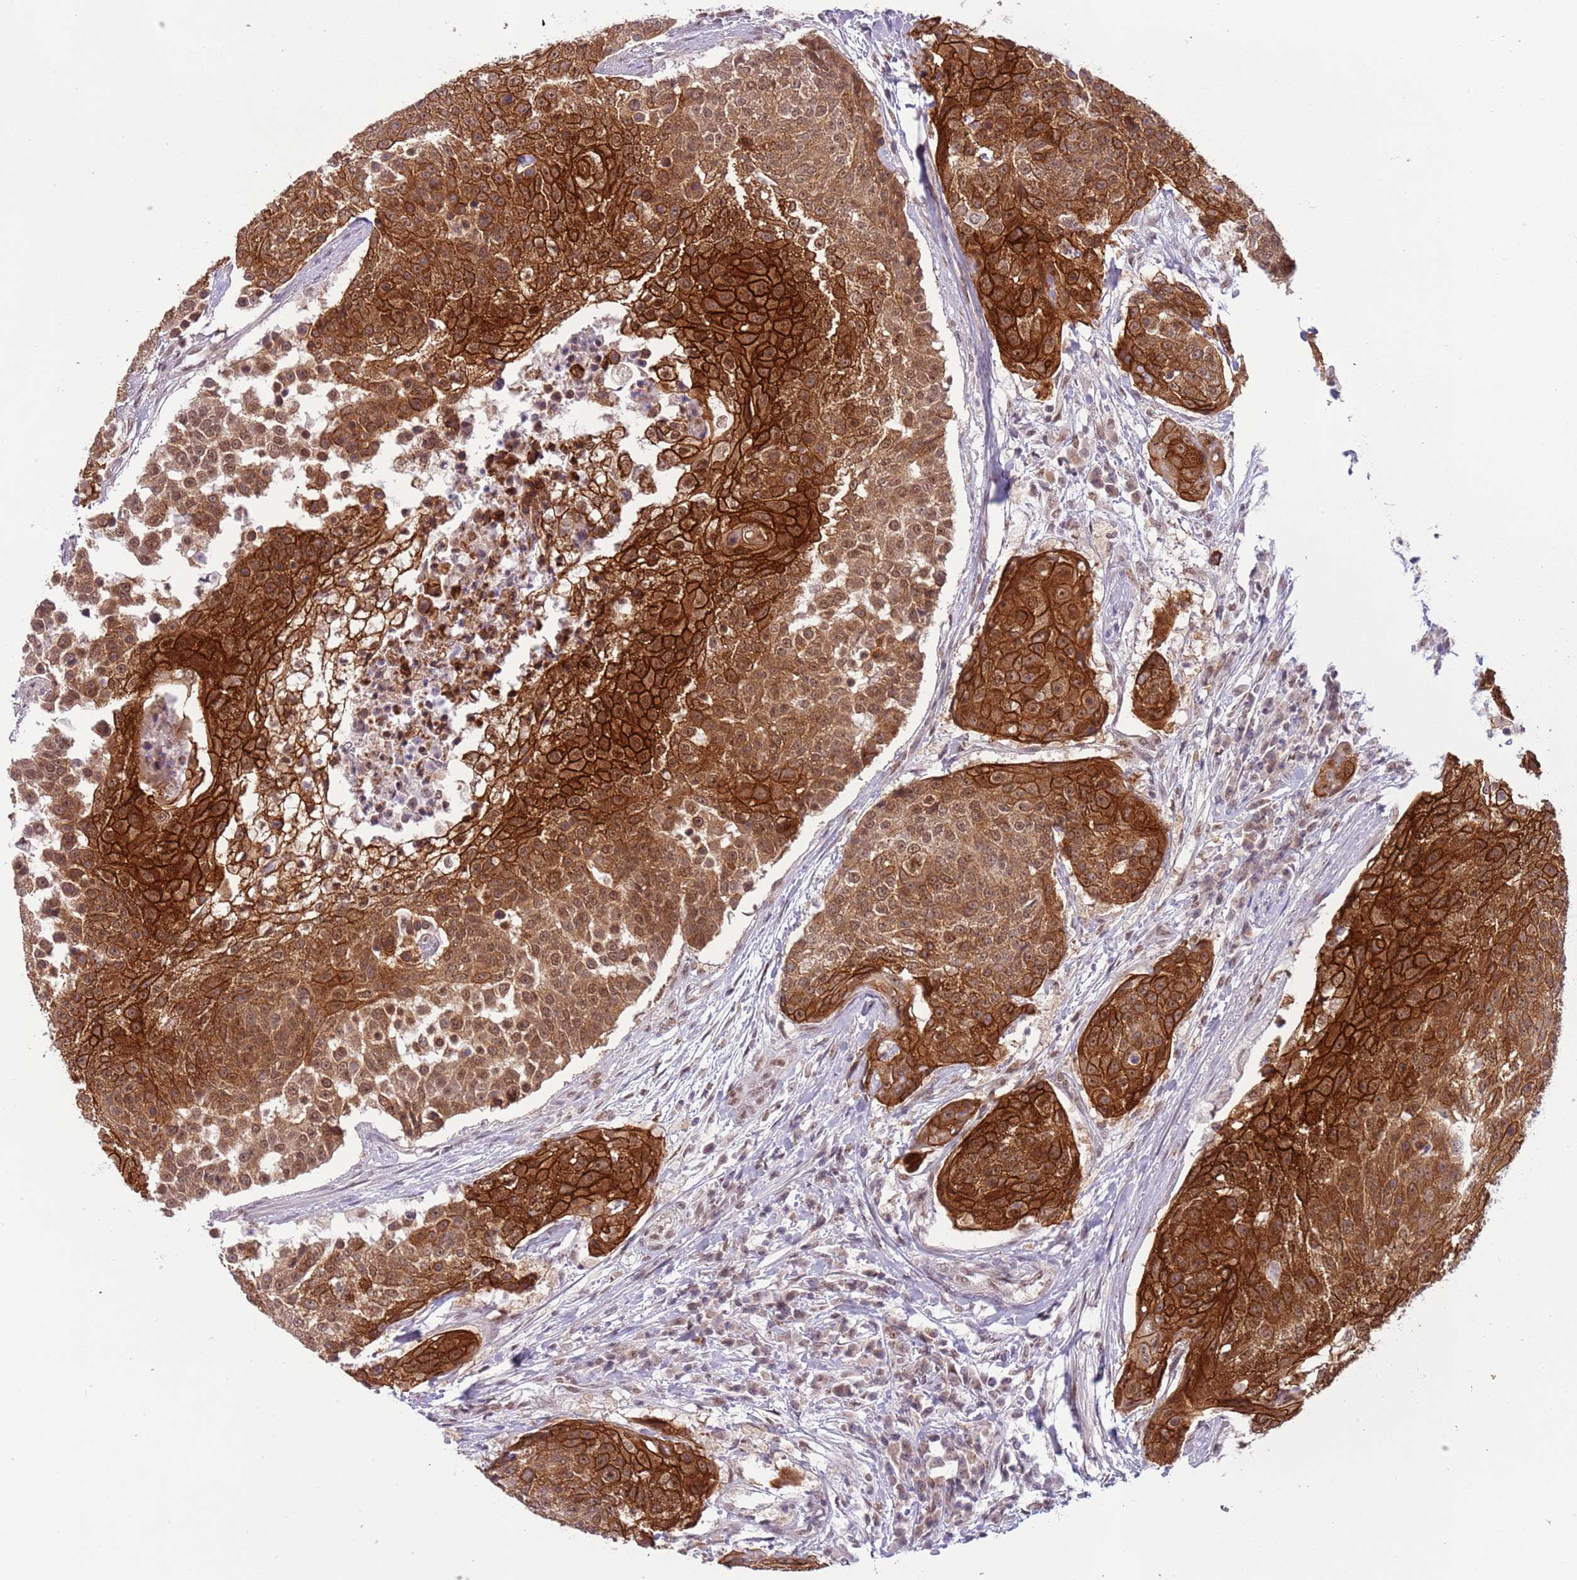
{"staining": {"intensity": "strong", "quantity": ">75%", "location": "cytoplasmic/membranous,nuclear"}, "tissue": "urothelial cancer", "cell_type": "Tumor cells", "image_type": "cancer", "snomed": [{"axis": "morphology", "description": "Urothelial carcinoma, High grade"}, {"axis": "topography", "description": "Urinary bladder"}], "caption": "The photomicrograph displays immunohistochemical staining of urothelial cancer. There is strong cytoplasmic/membranous and nuclear expression is appreciated in approximately >75% of tumor cells. (DAB IHC with brightfield microscopy, high magnification).", "gene": "FAM120AOS", "patient": {"sex": "female", "age": 63}}